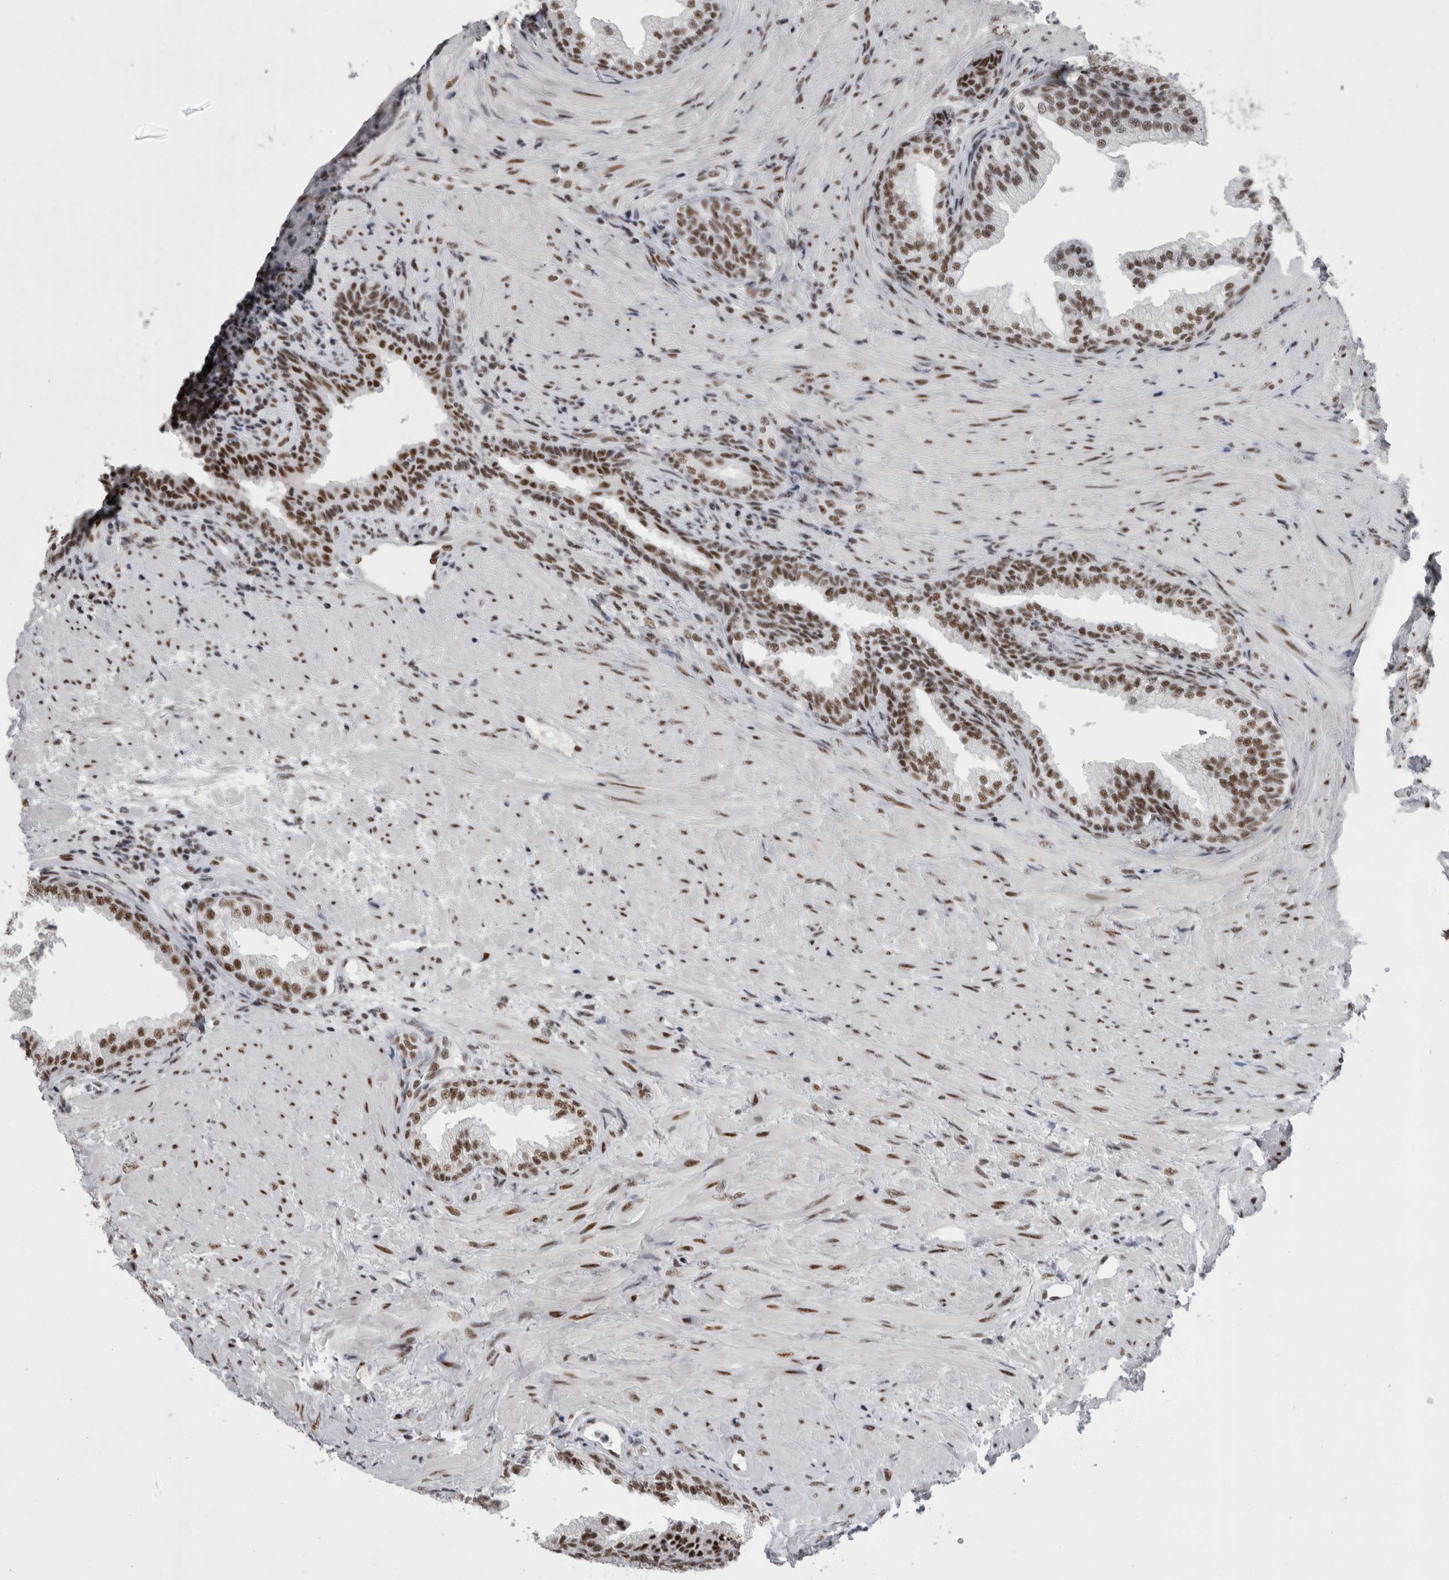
{"staining": {"intensity": "strong", "quantity": ">75%", "location": "nuclear"}, "tissue": "prostate", "cell_type": "Glandular cells", "image_type": "normal", "snomed": [{"axis": "morphology", "description": "Normal tissue, NOS"}, {"axis": "topography", "description": "Prostate"}], "caption": "Glandular cells demonstrate high levels of strong nuclear positivity in approximately >75% of cells in unremarkable prostate. (IHC, brightfield microscopy, high magnification).", "gene": "SNRNP40", "patient": {"sex": "male", "age": 76}}